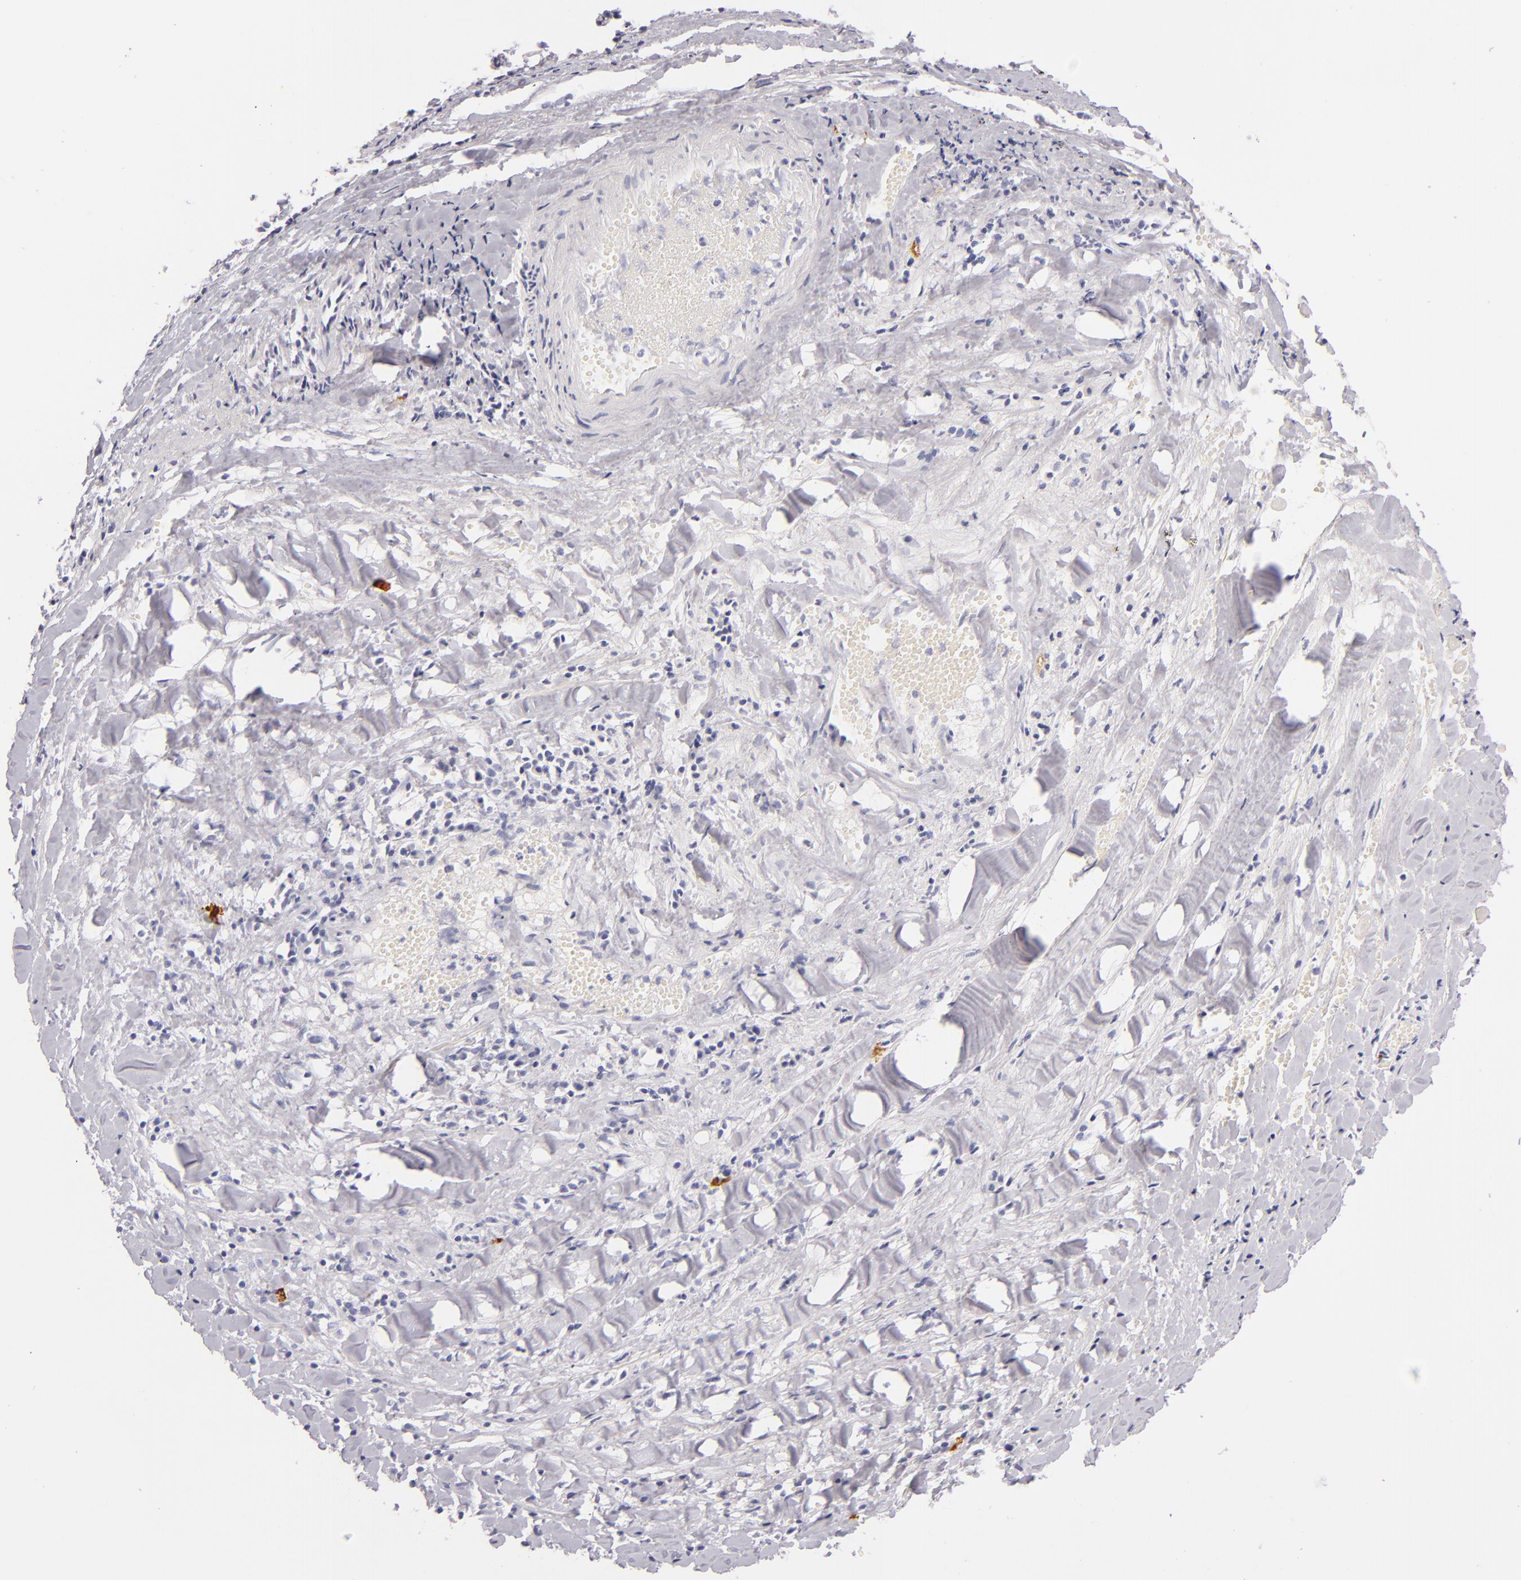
{"staining": {"intensity": "negative", "quantity": "none", "location": "none"}, "tissue": "lung cancer", "cell_type": "Tumor cells", "image_type": "cancer", "snomed": [{"axis": "morphology", "description": "Adenocarcinoma, NOS"}, {"axis": "topography", "description": "Lung"}], "caption": "Protein analysis of lung adenocarcinoma displays no significant positivity in tumor cells.", "gene": "TPSD1", "patient": {"sex": "male", "age": 60}}